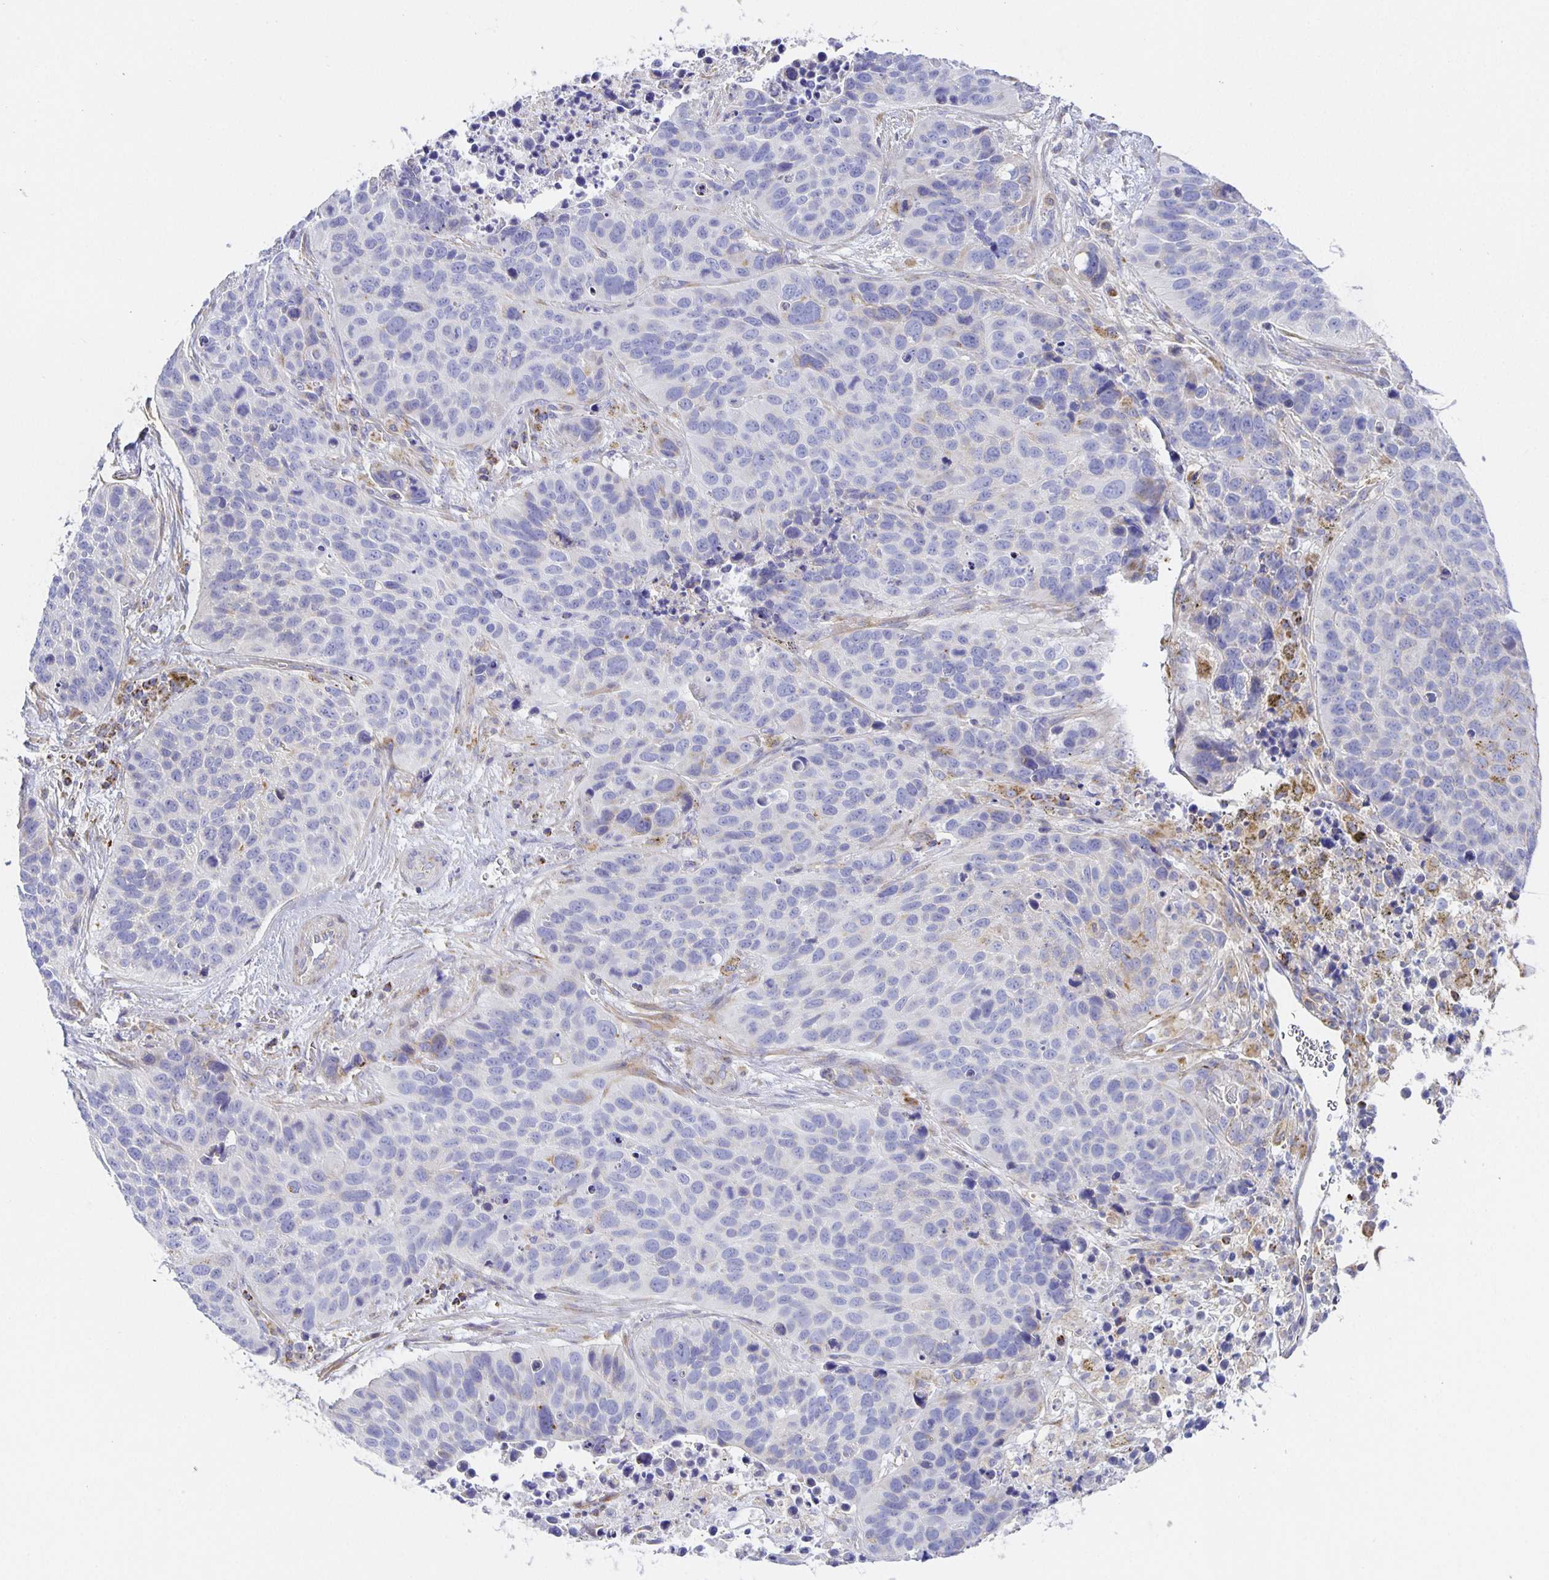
{"staining": {"intensity": "negative", "quantity": "none", "location": "none"}, "tissue": "lung cancer", "cell_type": "Tumor cells", "image_type": "cancer", "snomed": [{"axis": "morphology", "description": "Squamous cell carcinoma, NOS"}, {"axis": "topography", "description": "Lung"}], "caption": "High power microscopy image of an immunohistochemistry (IHC) image of lung squamous cell carcinoma, revealing no significant staining in tumor cells. (DAB immunohistochemistry with hematoxylin counter stain).", "gene": "FLRT3", "patient": {"sex": "male", "age": 62}}